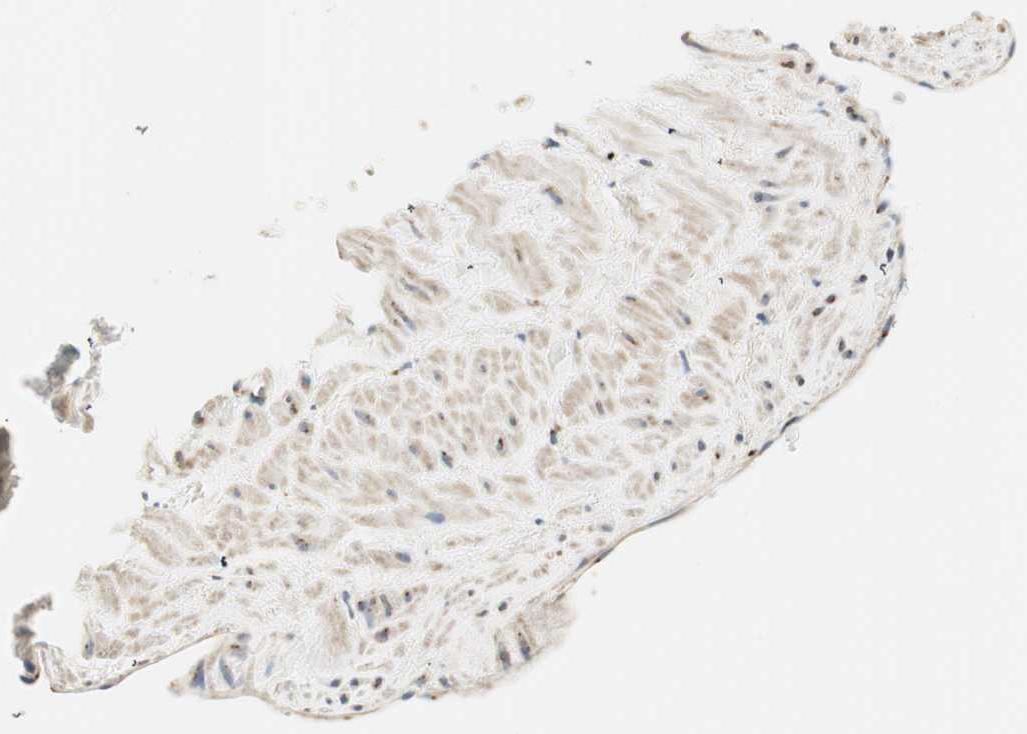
{"staining": {"intensity": "negative", "quantity": "none", "location": "none"}, "tissue": "adipose tissue", "cell_type": "Adipocytes", "image_type": "normal", "snomed": [{"axis": "morphology", "description": "Normal tissue, NOS"}, {"axis": "topography", "description": "Soft tissue"}, {"axis": "topography", "description": "Vascular tissue"}], "caption": "Adipose tissue was stained to show a protein in brown. There is no significant expression in adipocytes. (Brightfield microscopy of DAB IHC at high magnification).", "gene": "TMF1", "patient": {"sex": "female", "age": 35}}